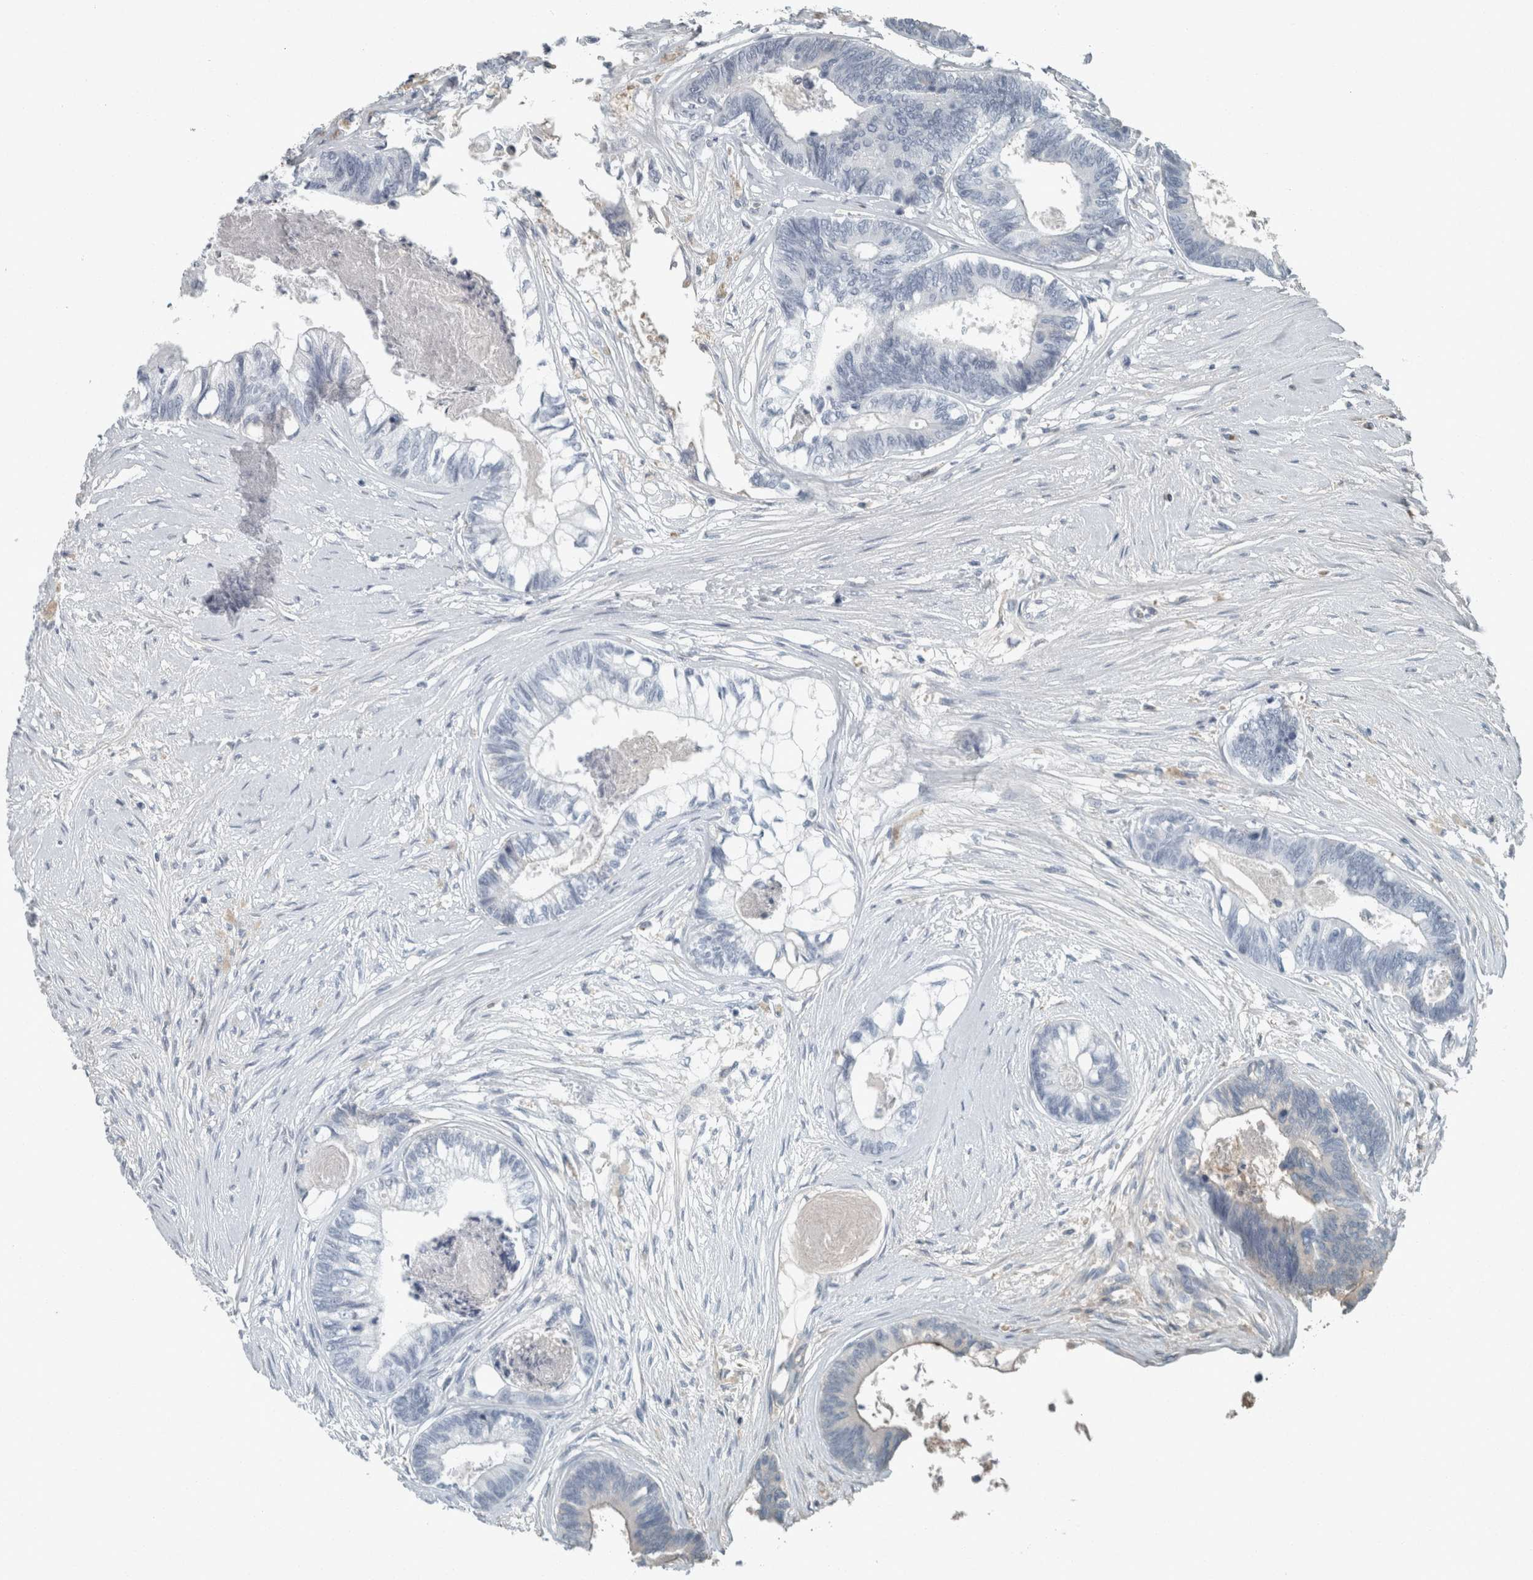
{"staining": {"intensity": "negative", "quantity": "none", "location": "none"}, "tissue": "colorectal cancer", "cell_type": "Tumor cells", "image_type": "cancer", "snomed": [{"axis": "morphology", "description": "Adenocarcinoma, NOS"}, {"axis": "topography", "description": "Rectum"}], "caption": "Immunohistochemistry photomicrograph of colorectal adenocarcinoma stained for a protein (brown), which reveals no expression in tumor cells.", "gene": "CHL1", "patient": {"sex": "male", "age": 63}}